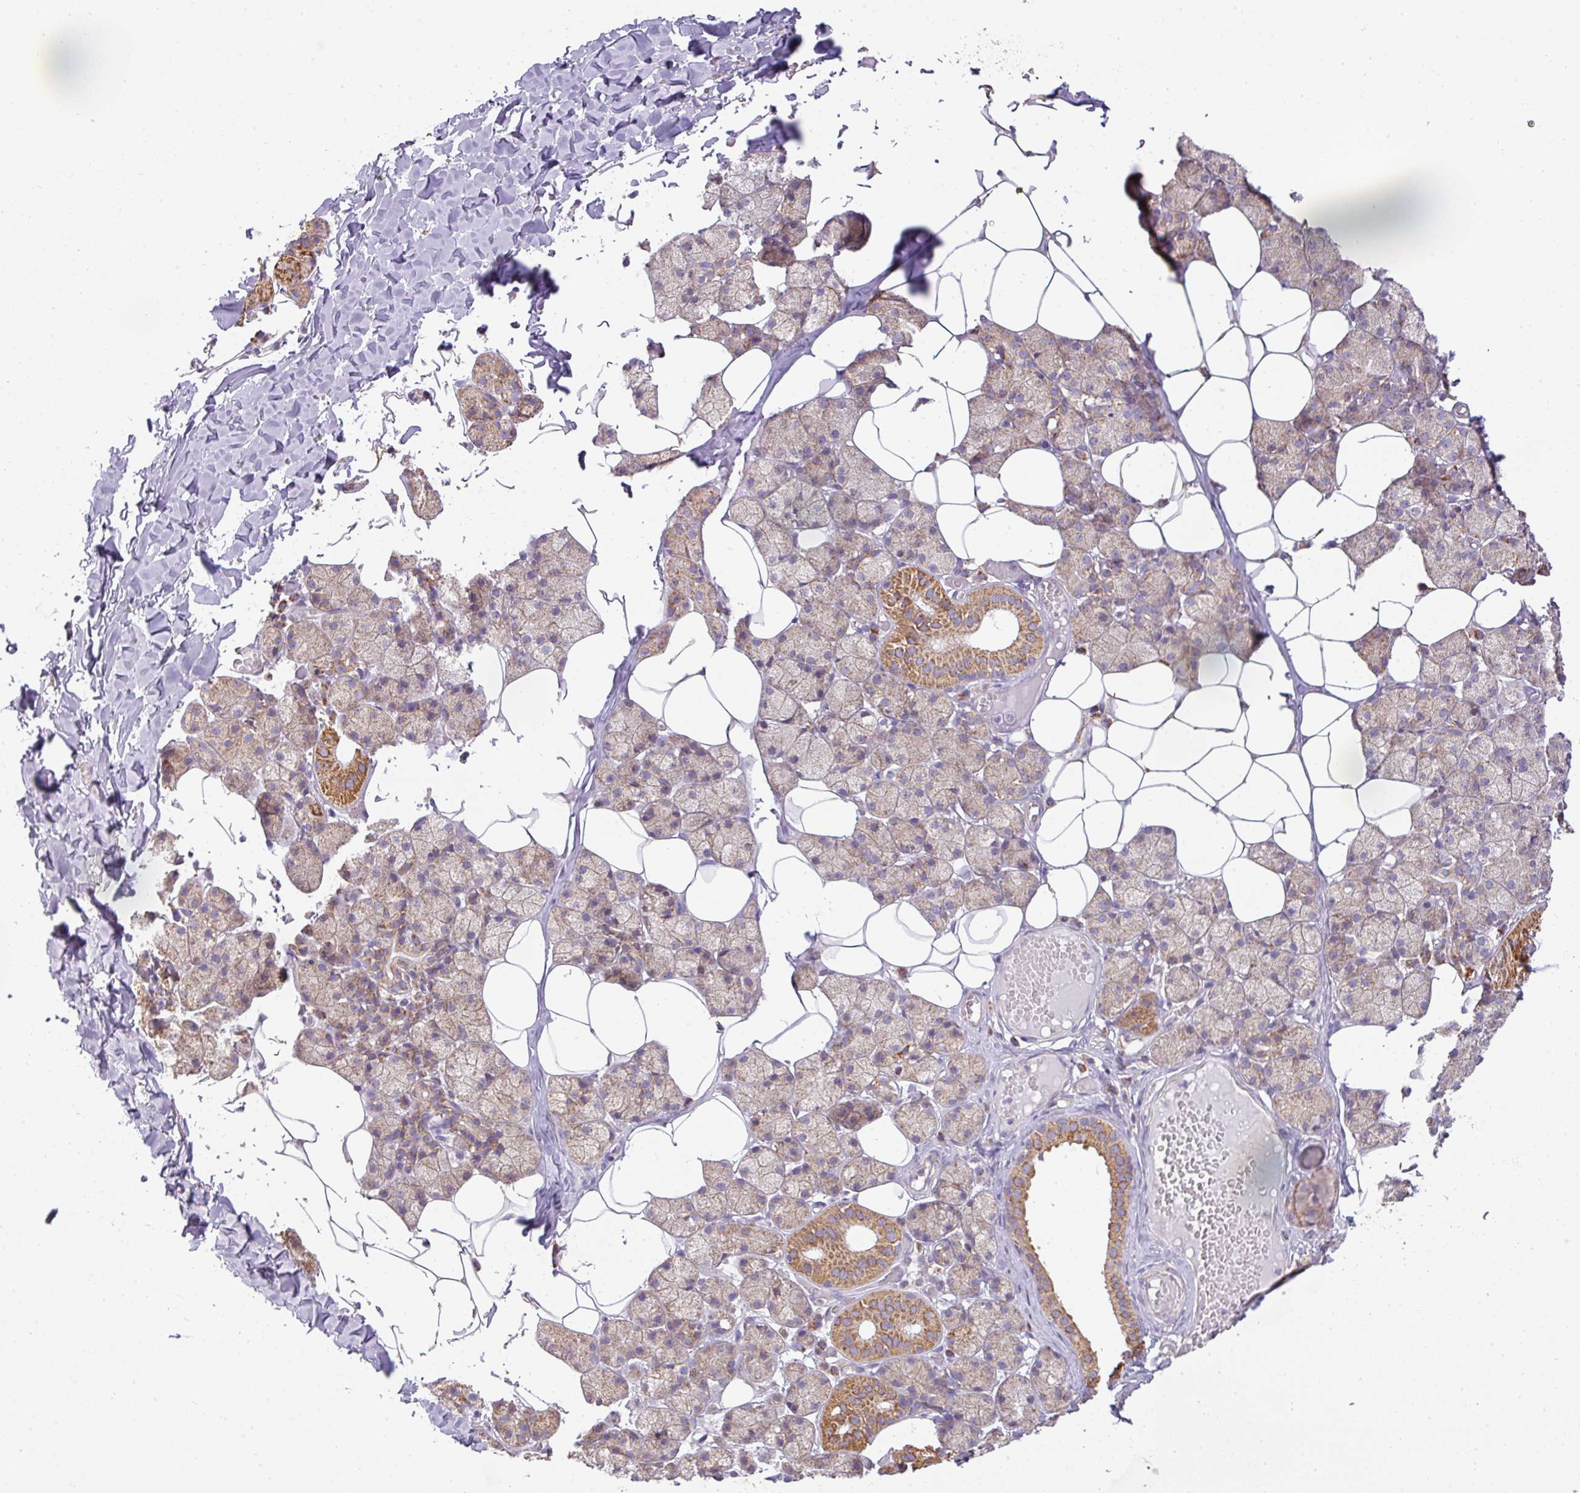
{"staining": {"intensity": "moderate", "quantity": "25%-75%", "location": "cytoplasmic/membranous"}, "tissue": "salivary gland", "cell_type": "Glandular cells", "image_type": "normal", "snomed": [{"axis": "morphology", "description": "Normal tissue, NOS"}, {"axis": "topography", "description": "Salivary gland"}], "caption": "The micrograph shows immunohistochemical staining of benign salivary gland. There is moderate cytoplasmic/membranous positivity is identified in approximately 25%-75% of glandular cells. (IHC, brightfield microscopy, high magnification).", "gene": "ZNF211", "patient": {"sex": "female", "age": 33}}